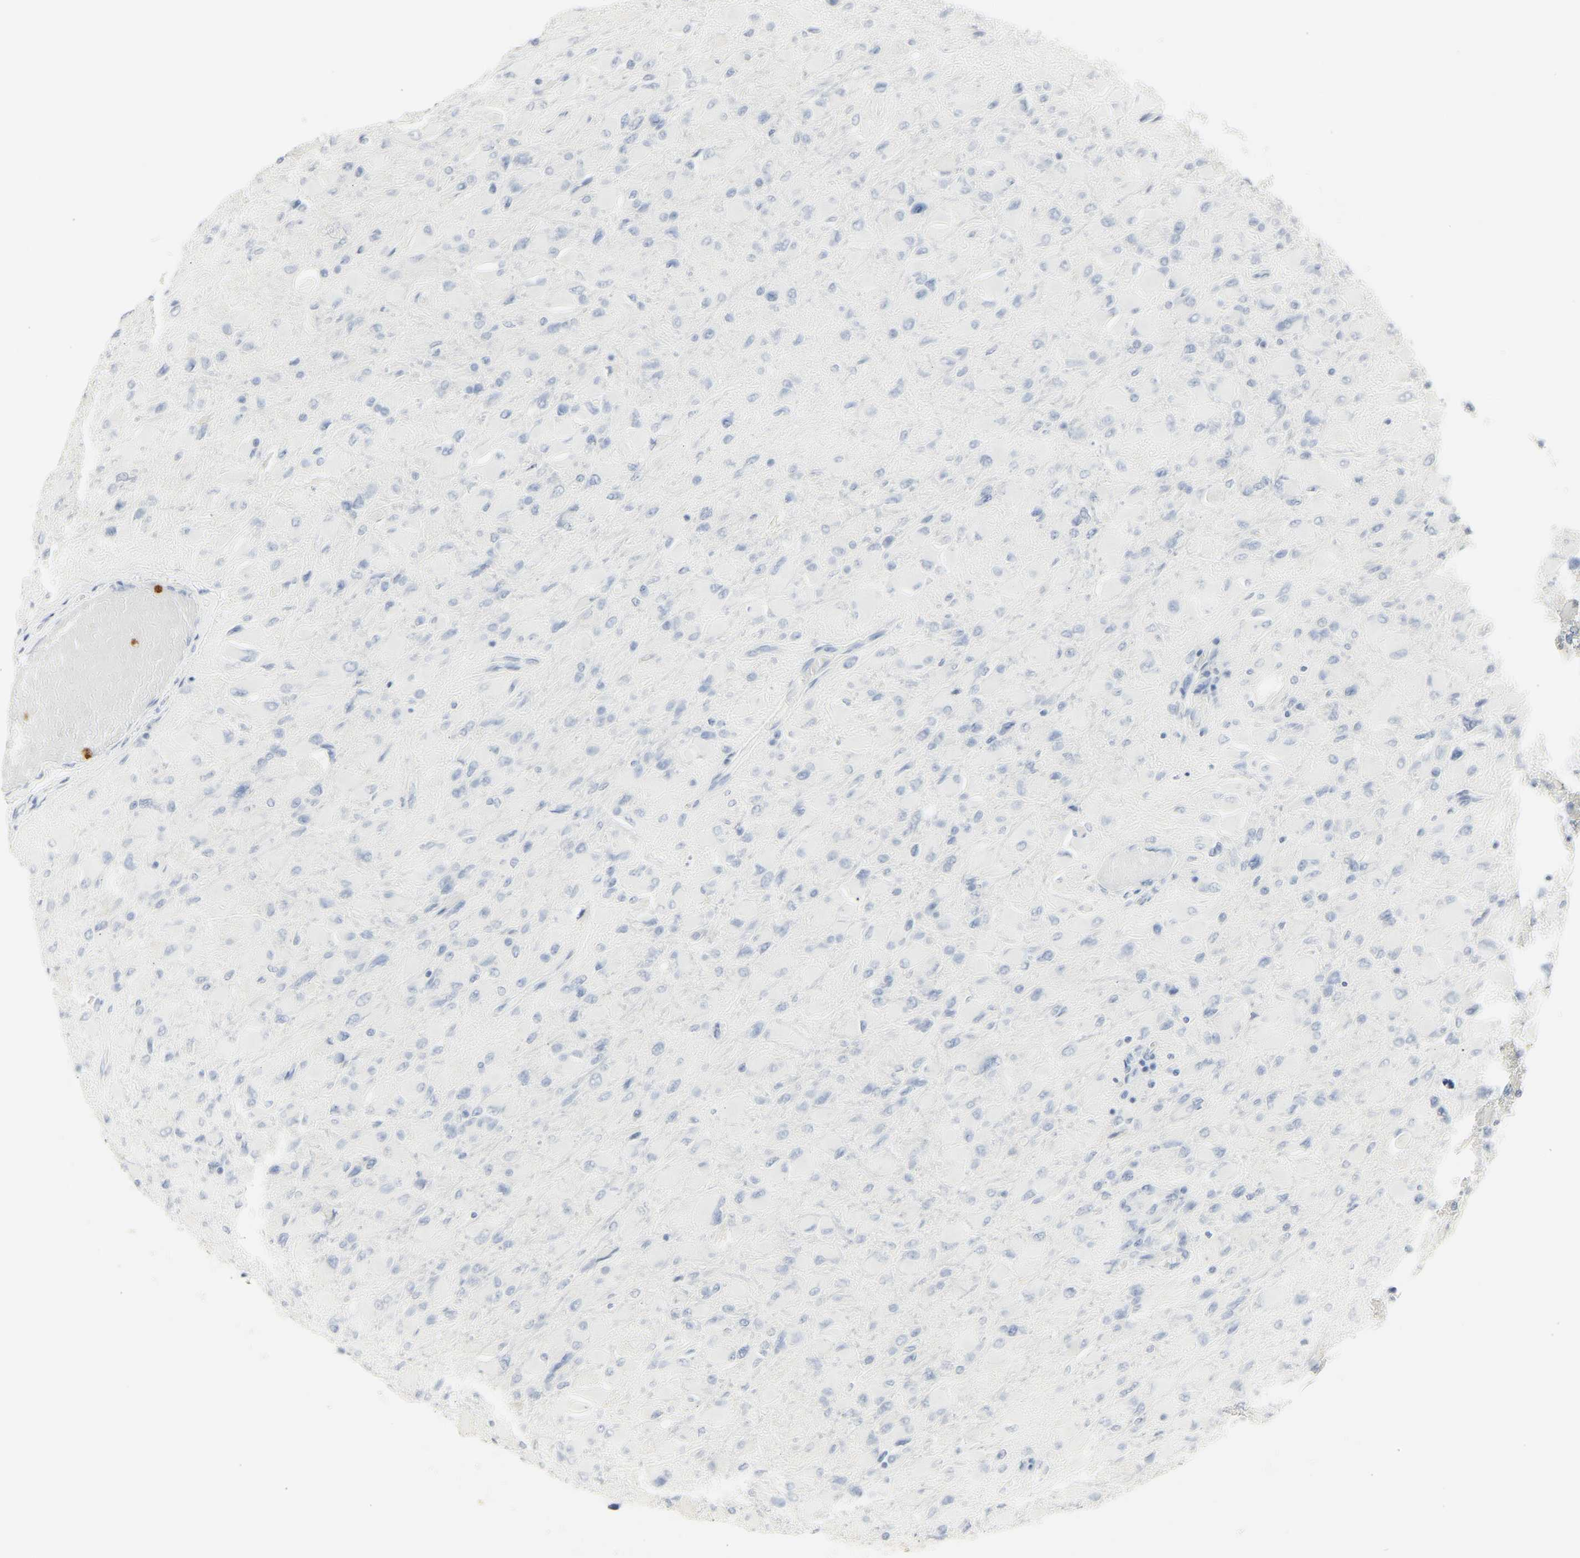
{"staining": {"intensity": "negative", "quantity": "none", "location": "none"}, "tissue": "glioma", "cell_type": "Tumor cells", "image_type": "cancer", "snomed": [{"axis": "morphology", "description": "Glioma, malignant, High grade"}, {"axis": "topography", "description": "Cerebral cortex"}], "caption": "Immunohistochemistry photomicrograph of malignant glioma (high-grade) stained for a protein (brown), which demonstrates no staining in tumor cells.", "gene": "MPO", "patient": {"sex": "female", "age": 36}}